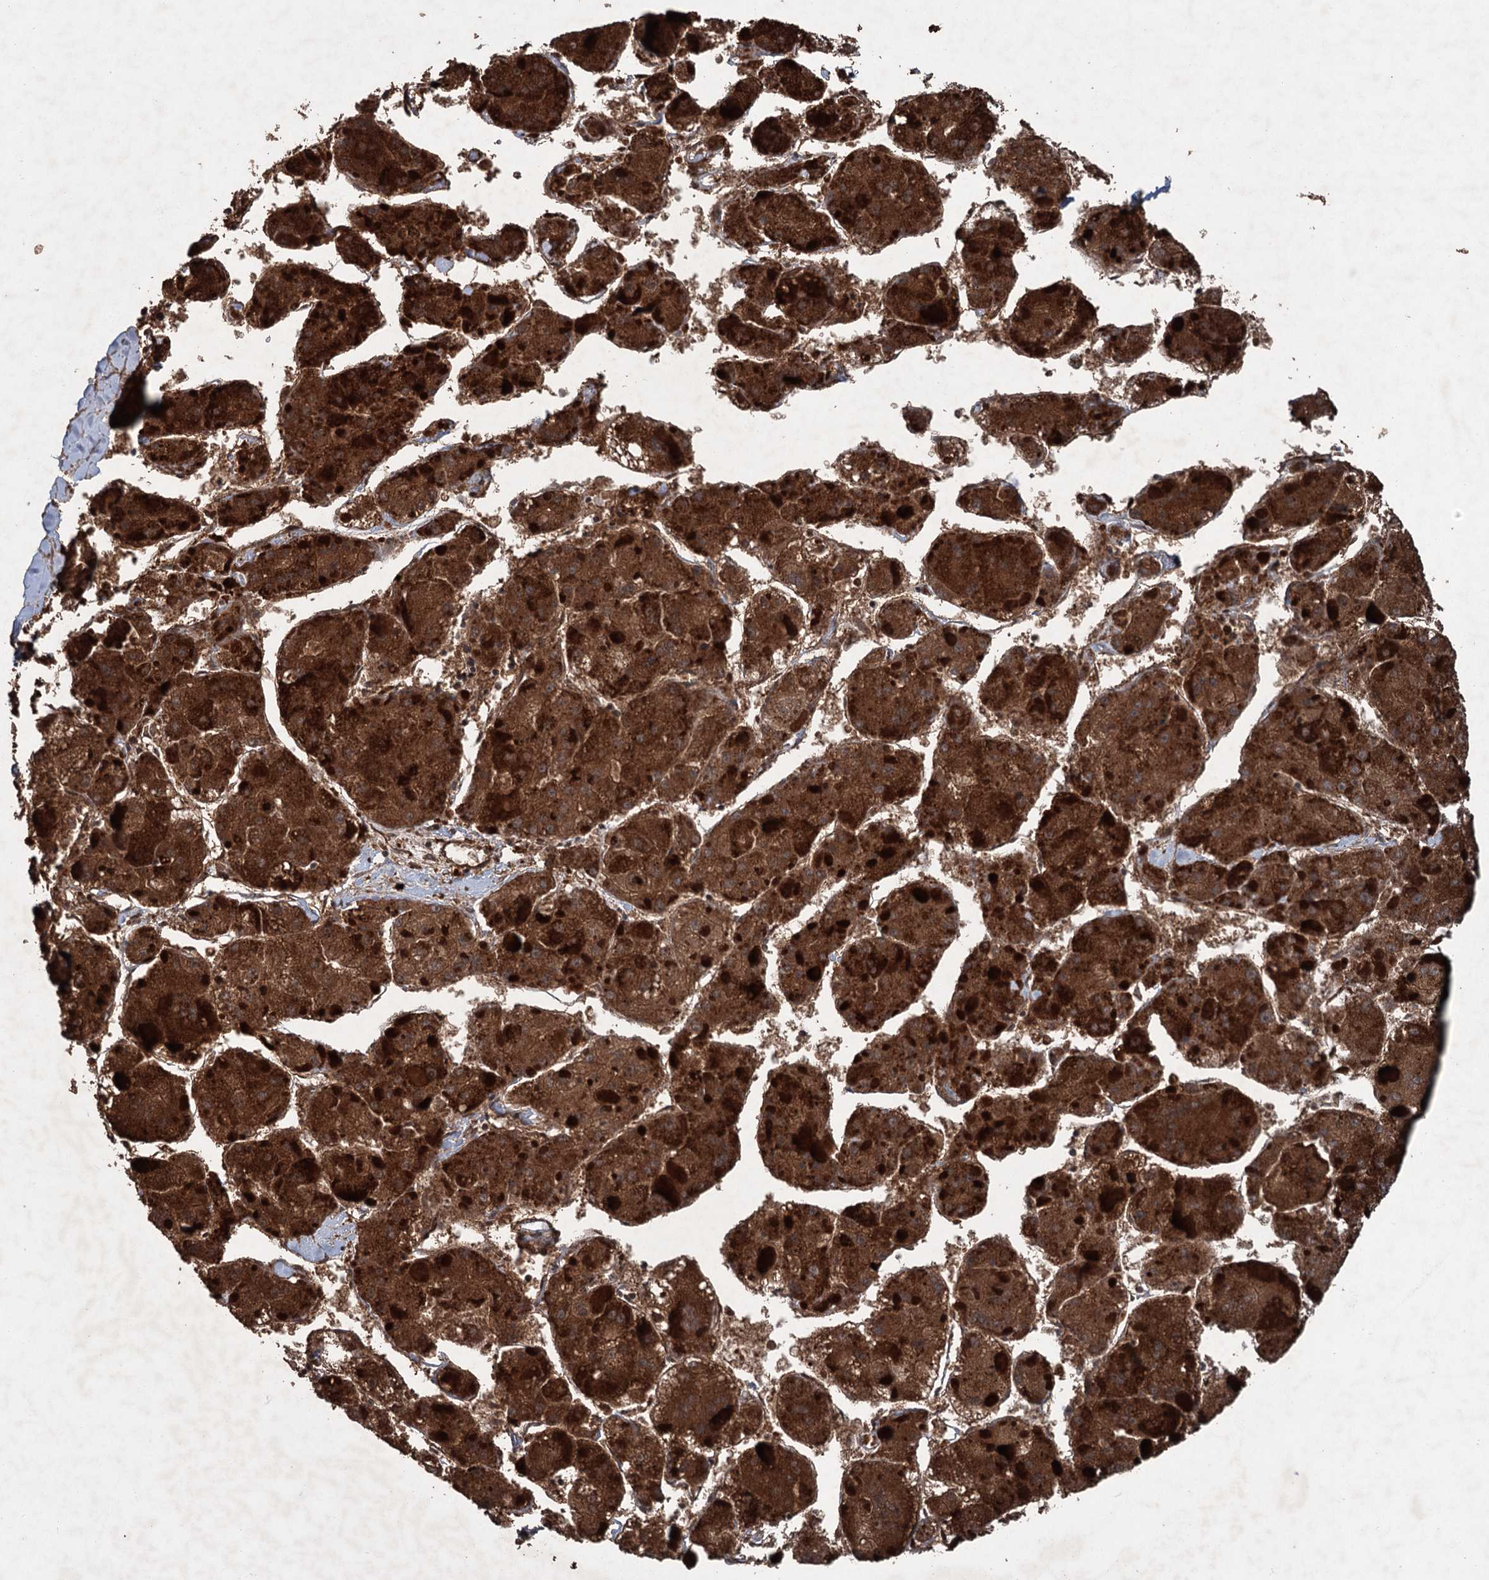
{"staining": {"intensity": "strong", "quantity": ">75%", "location": "cytoplasmic/membranous"}, "tissue": "liver cancer", "cell_type": "Tumor cells", "image_type": "cancer", "snomed": [{"axis": "morphology", "description": "Carcinoma, Hepatocellular, NOS"}, {"axis": "topography", "description": "Liver"}], "caption": "A brown stain labels strong cytoplasmic/membranous staining of a protein in human liver cancer tumor cells.", "gene": "RNF214", "patient": {"sex": "female", "age": 73}}